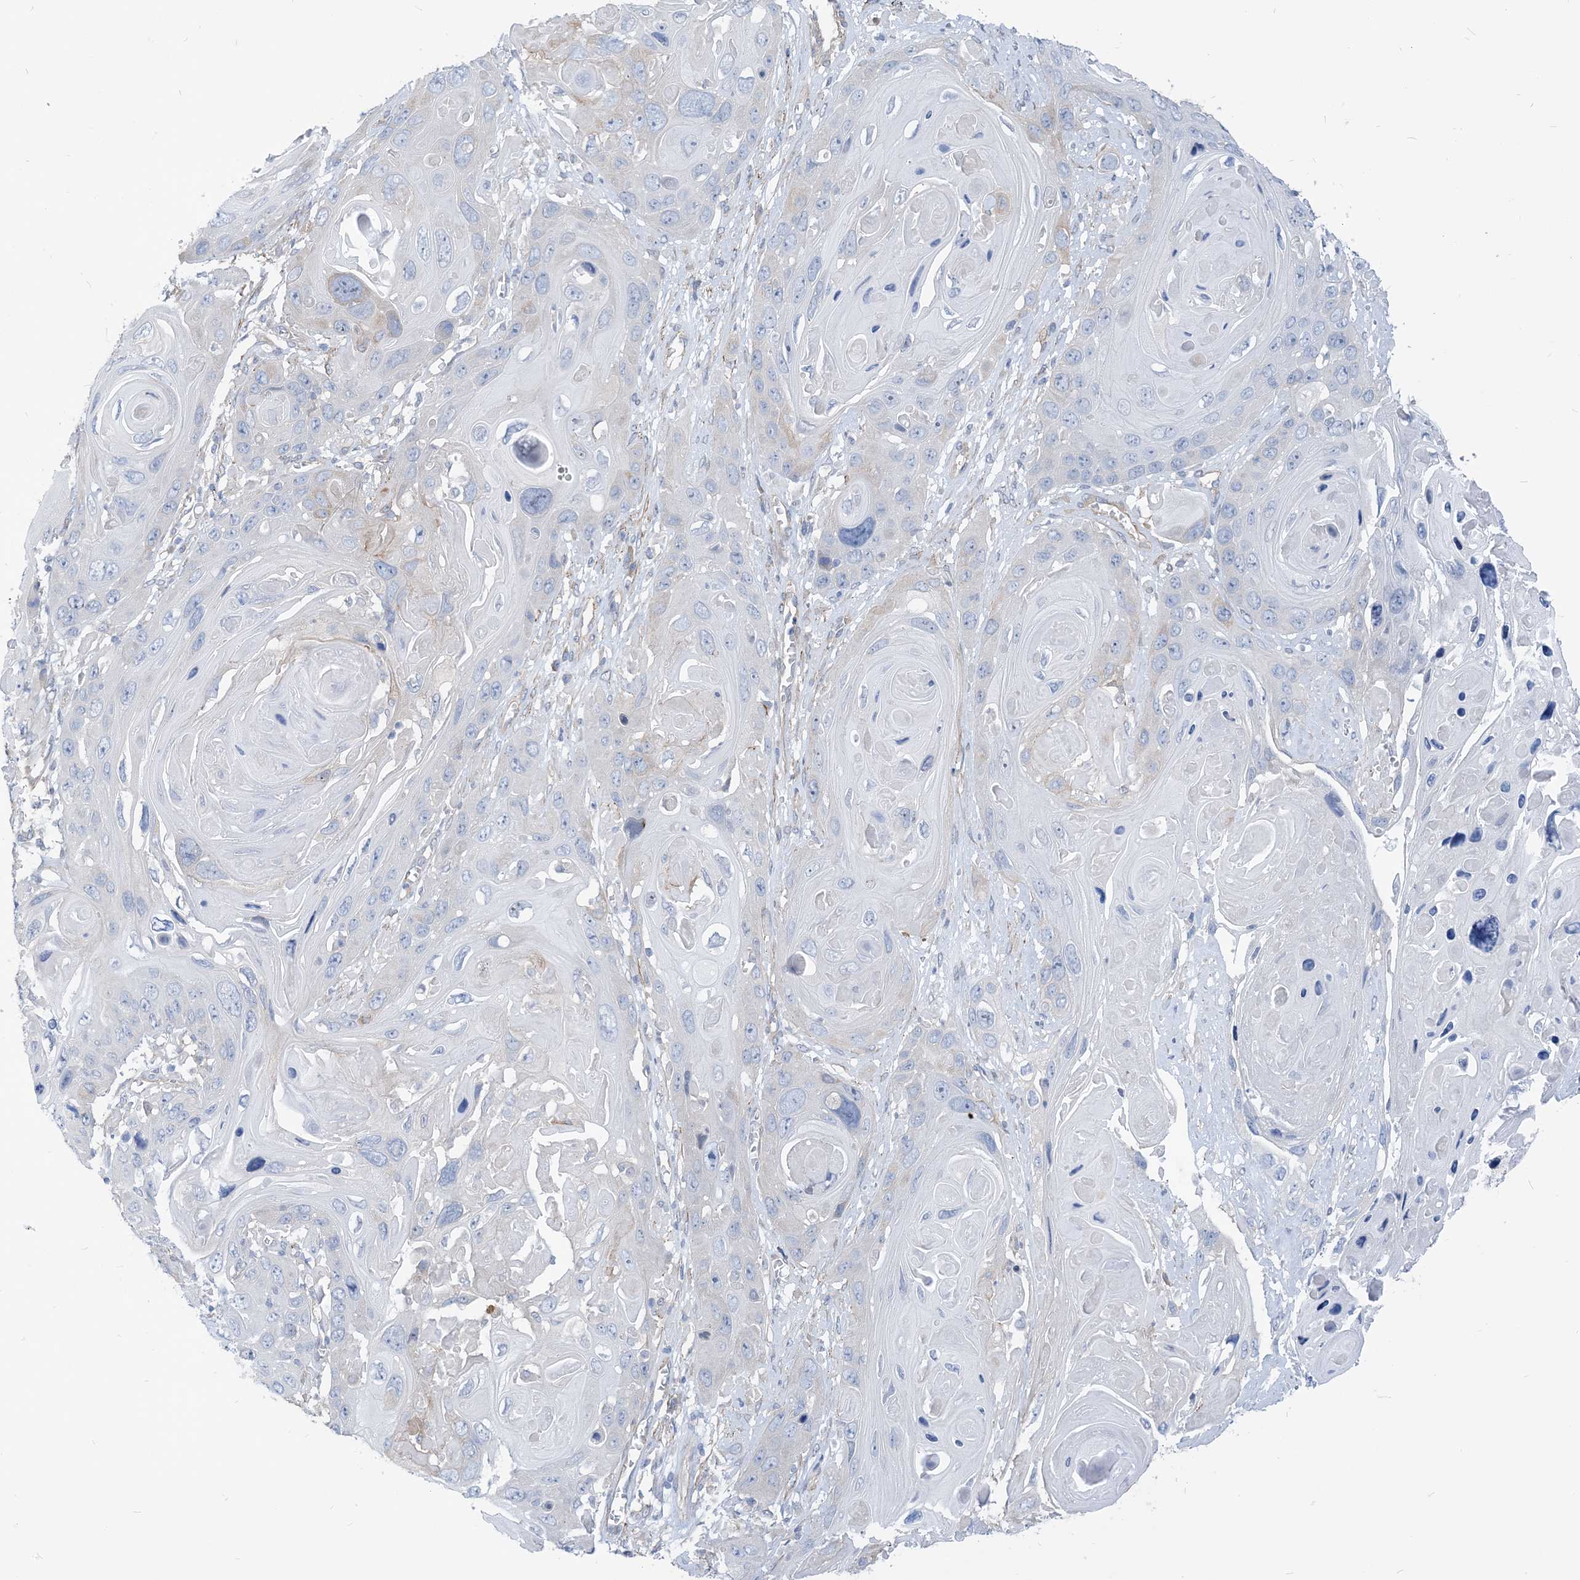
{"staining": {"intensity": "negative", "quantity": "none", "location": "none"}, "tissue": "skin cancer", "cell_type": "Tumor cells", "image_type": "cancer", "snomed": [{"axis": "morphology", "description": "Squamous cell carcinoma, NOS"}, {"axis": "topography", "description": "Skin"}], "caption": "Human squamous cell carcinoma (skin) stained for a protein using immunohistochemistry (IHC) shows no staining in tumor cells.", "gene": "PLEKHA3", "patient": {"sex": "male", "age": 55}}